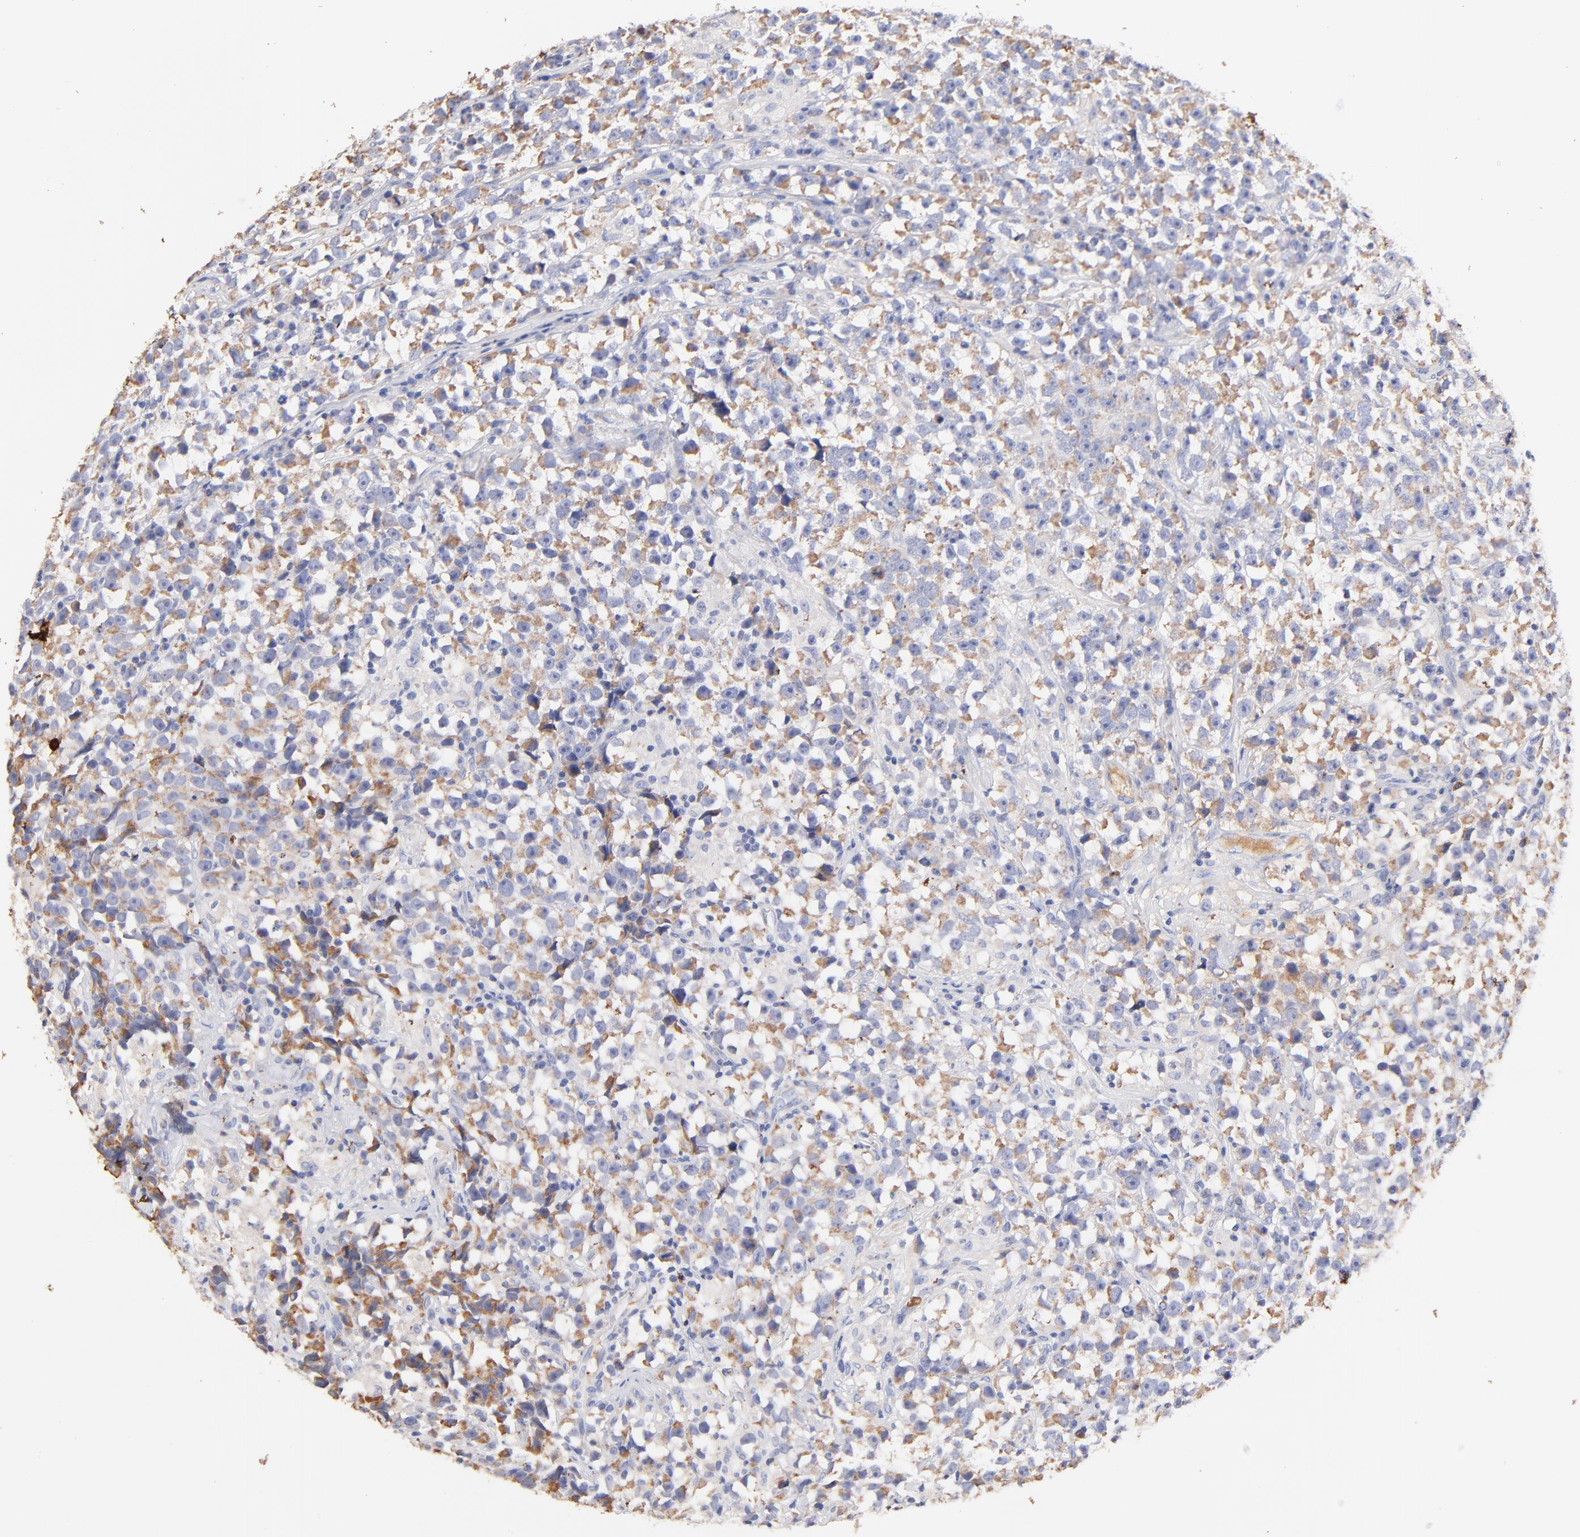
{"staining": {"intensity": "weak", "quantity": ">75%", "location": "cytoplasmic/membranous"}, "tissue": "testis cancer", "cell_type": "Tumor cells", "image_type": "cancer", "snomed": [{"axis": "morphology", "description": "Seminoma, NOS"}, {"axis": "topography", "description": "Testis"}], "caption": "Immunohistochemistry (IHC) of seminoma (testis) displays low levels of weak cytoplasmic/membranous expression in about >75% of tumor cells. The protein of interest is stained brown, and the nuclei are stained in blue (DAB IHC with brightfield microscopy, high magnification).", "gene": "IGLV7-43", "patient": {"sex": "male", "age": 33}}